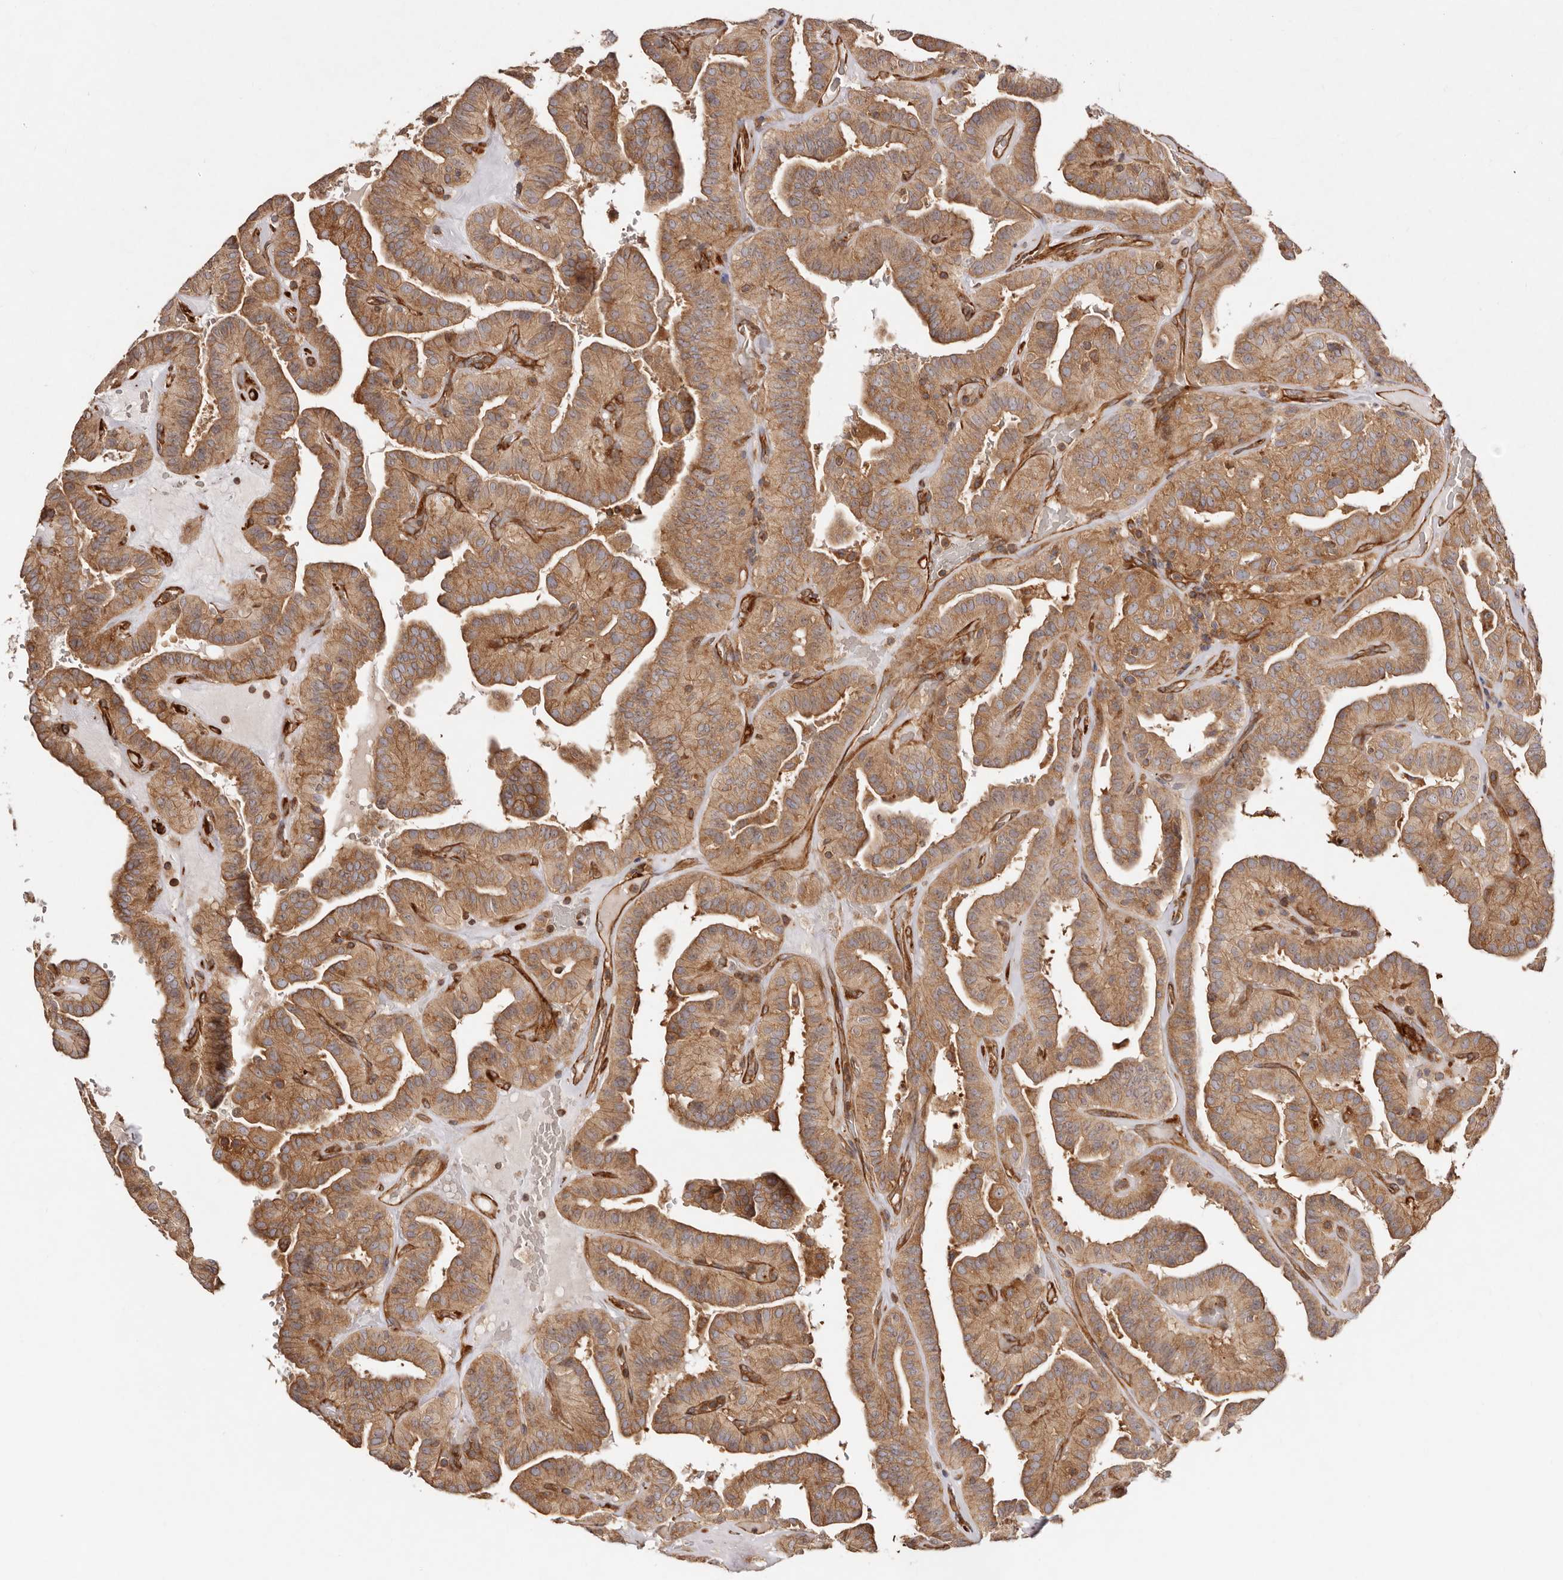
{"staining": {"intensity": "moderate", "quantity": ">75%", "location": "cytoplasmic/membranous"}, "tissue": "thyroid cancer", "cell_type": "Tumor cells", "image_type": "cancer", "snomed": [{"axis": "morphology", "description": "Papillary adenocarcinoma, NOS"}, {"axis": "topography", "description": "Thyroid gland"}], "caption": "Tumor cells exhibit medium levels of moderate cytoplasmic/membranous positivity in approximately >75% of cells in thyroid cancer.", "gene": "RPS6", "patient": {"sex": "male", "age": 77}}